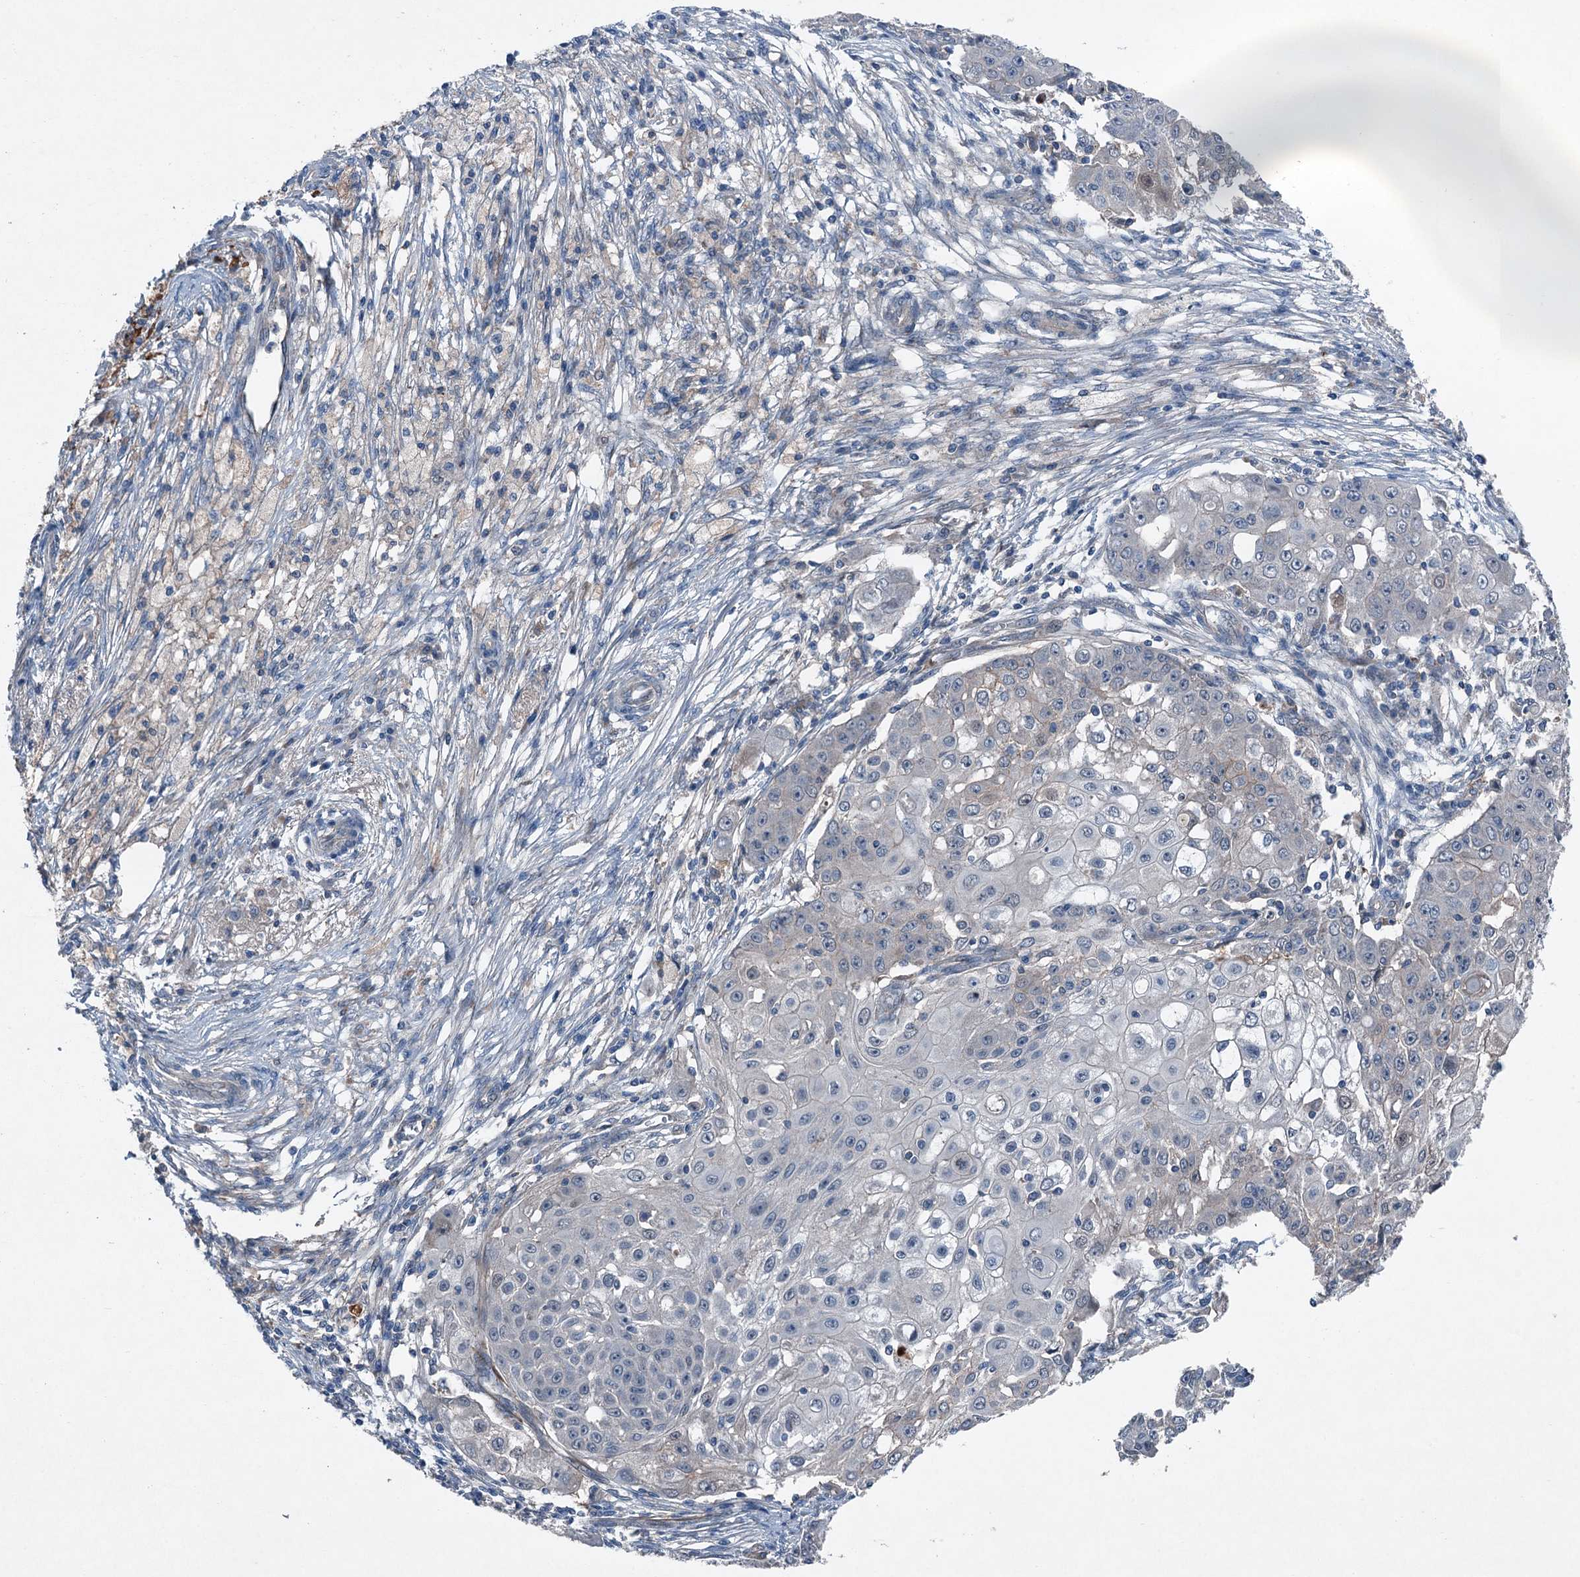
{"staining": {"intensity": "negative", "quantity": "none", "location": "none"}, "tissue": "ovarian cancer", "cell_type": "Tumor cells", "image_type": "cancer", "snomed": [{"axis": "morphology", "description": "Carcinoma, endometroid"}, {"axis": "topography", "description": "Ovary"}], "caption": "Ovarian cancer was stained to show a protein in brown. There is no significant positivity in tumor cells.", "gene": "SLC2A10", "patient": {"sex": "female", "age": 42}}